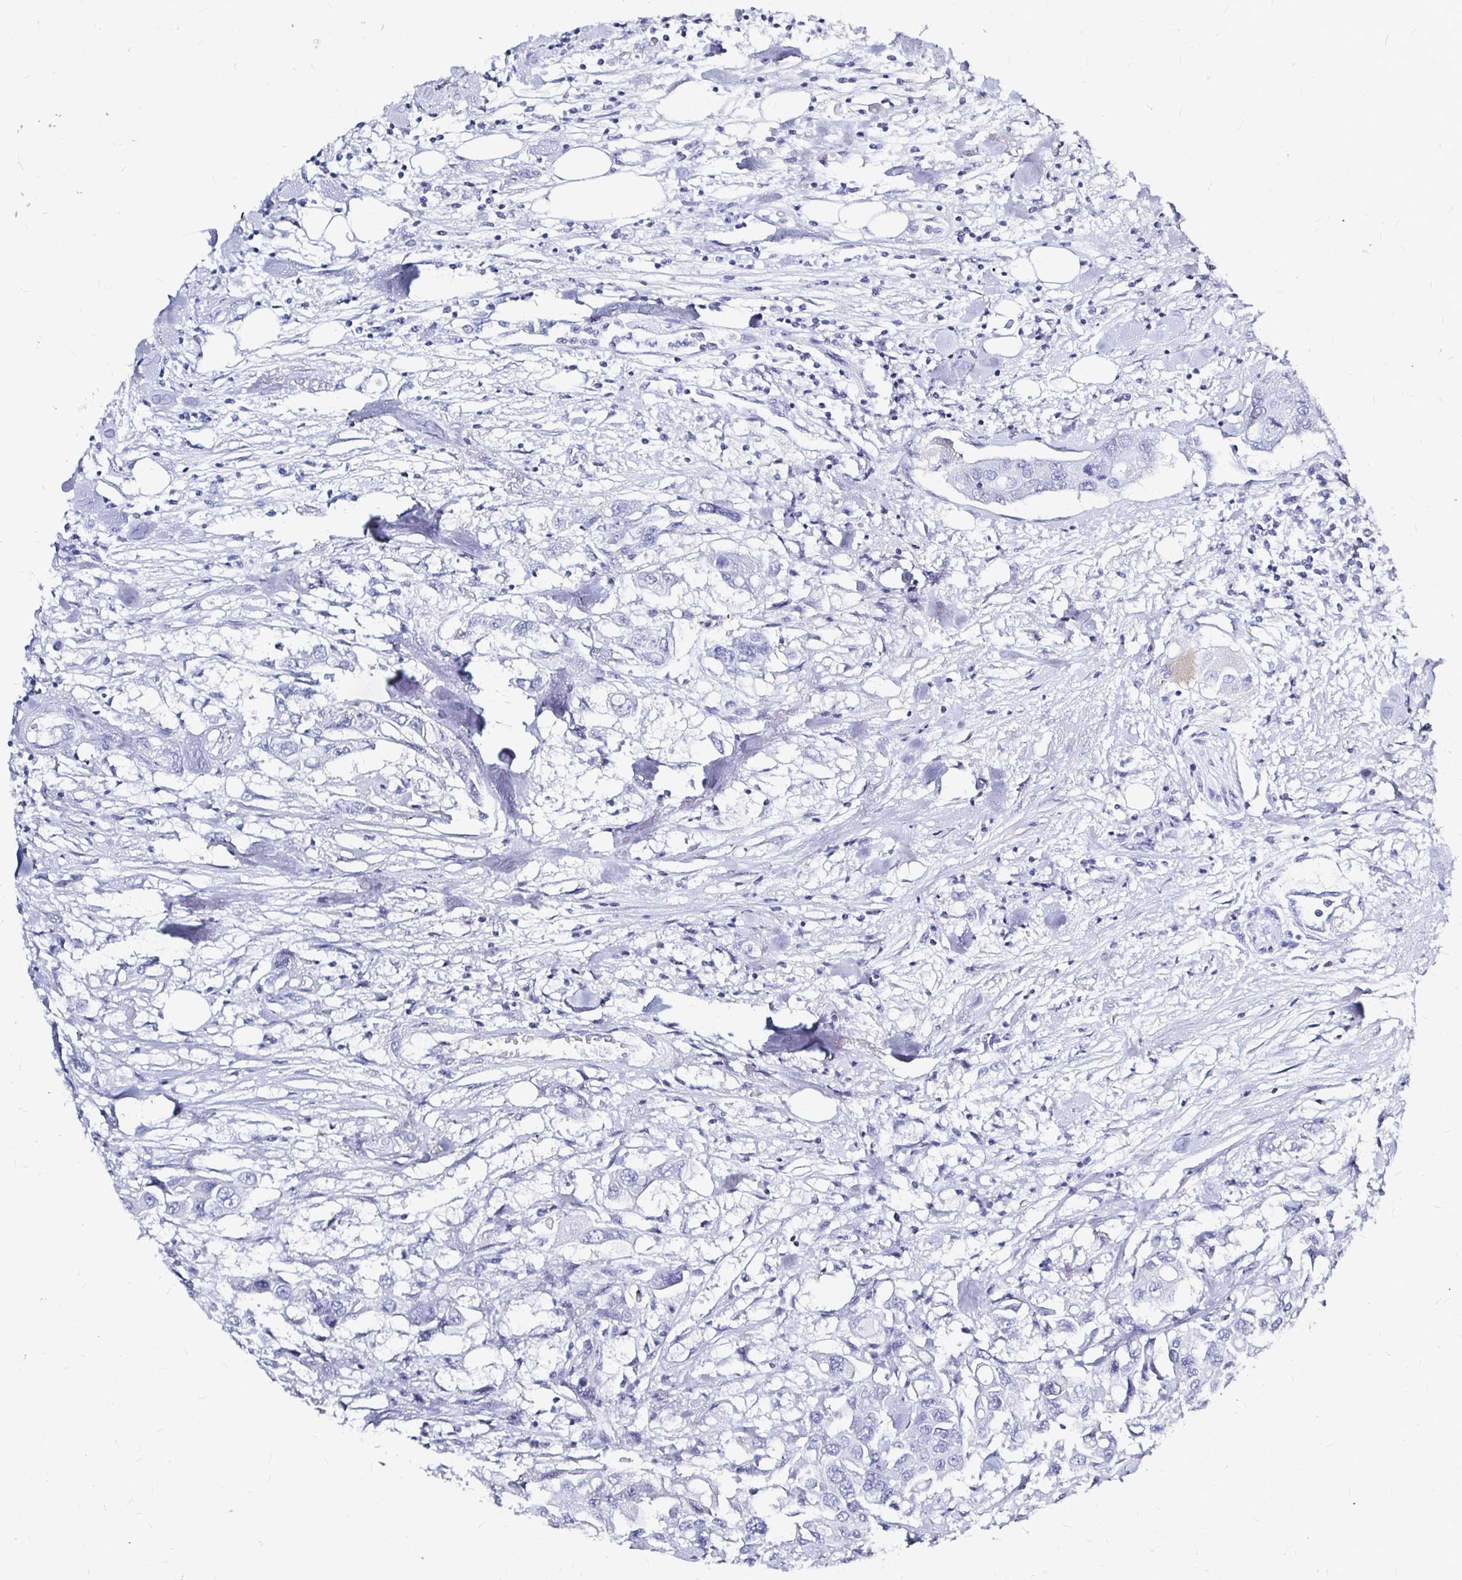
{"staining": {"intensity": "negative", "quantity": "none", "location": "none"}, "tissue": "colorectal cancer", "cell_type": "Tumor cells", "image_type": "cancer", "snomed": [{"axis": "morphology", "description": "Adenocarcinoma, NOS"}, {"axis": "topography", "description": "Colon"}], "caption": "Immunohistochemical staining of colorectal cancer (adenocarcinoma) displays no significant expression in tumor cells. The staining was performed using DAB (3,3'-diaminobenzidine) to visualize the protein expression in brown, while the nuclei were stained in blue with hematoxylin (Magnification: 20x).", "gene": "LUZP4", "patient": {"sex": "male", "age": 77}}